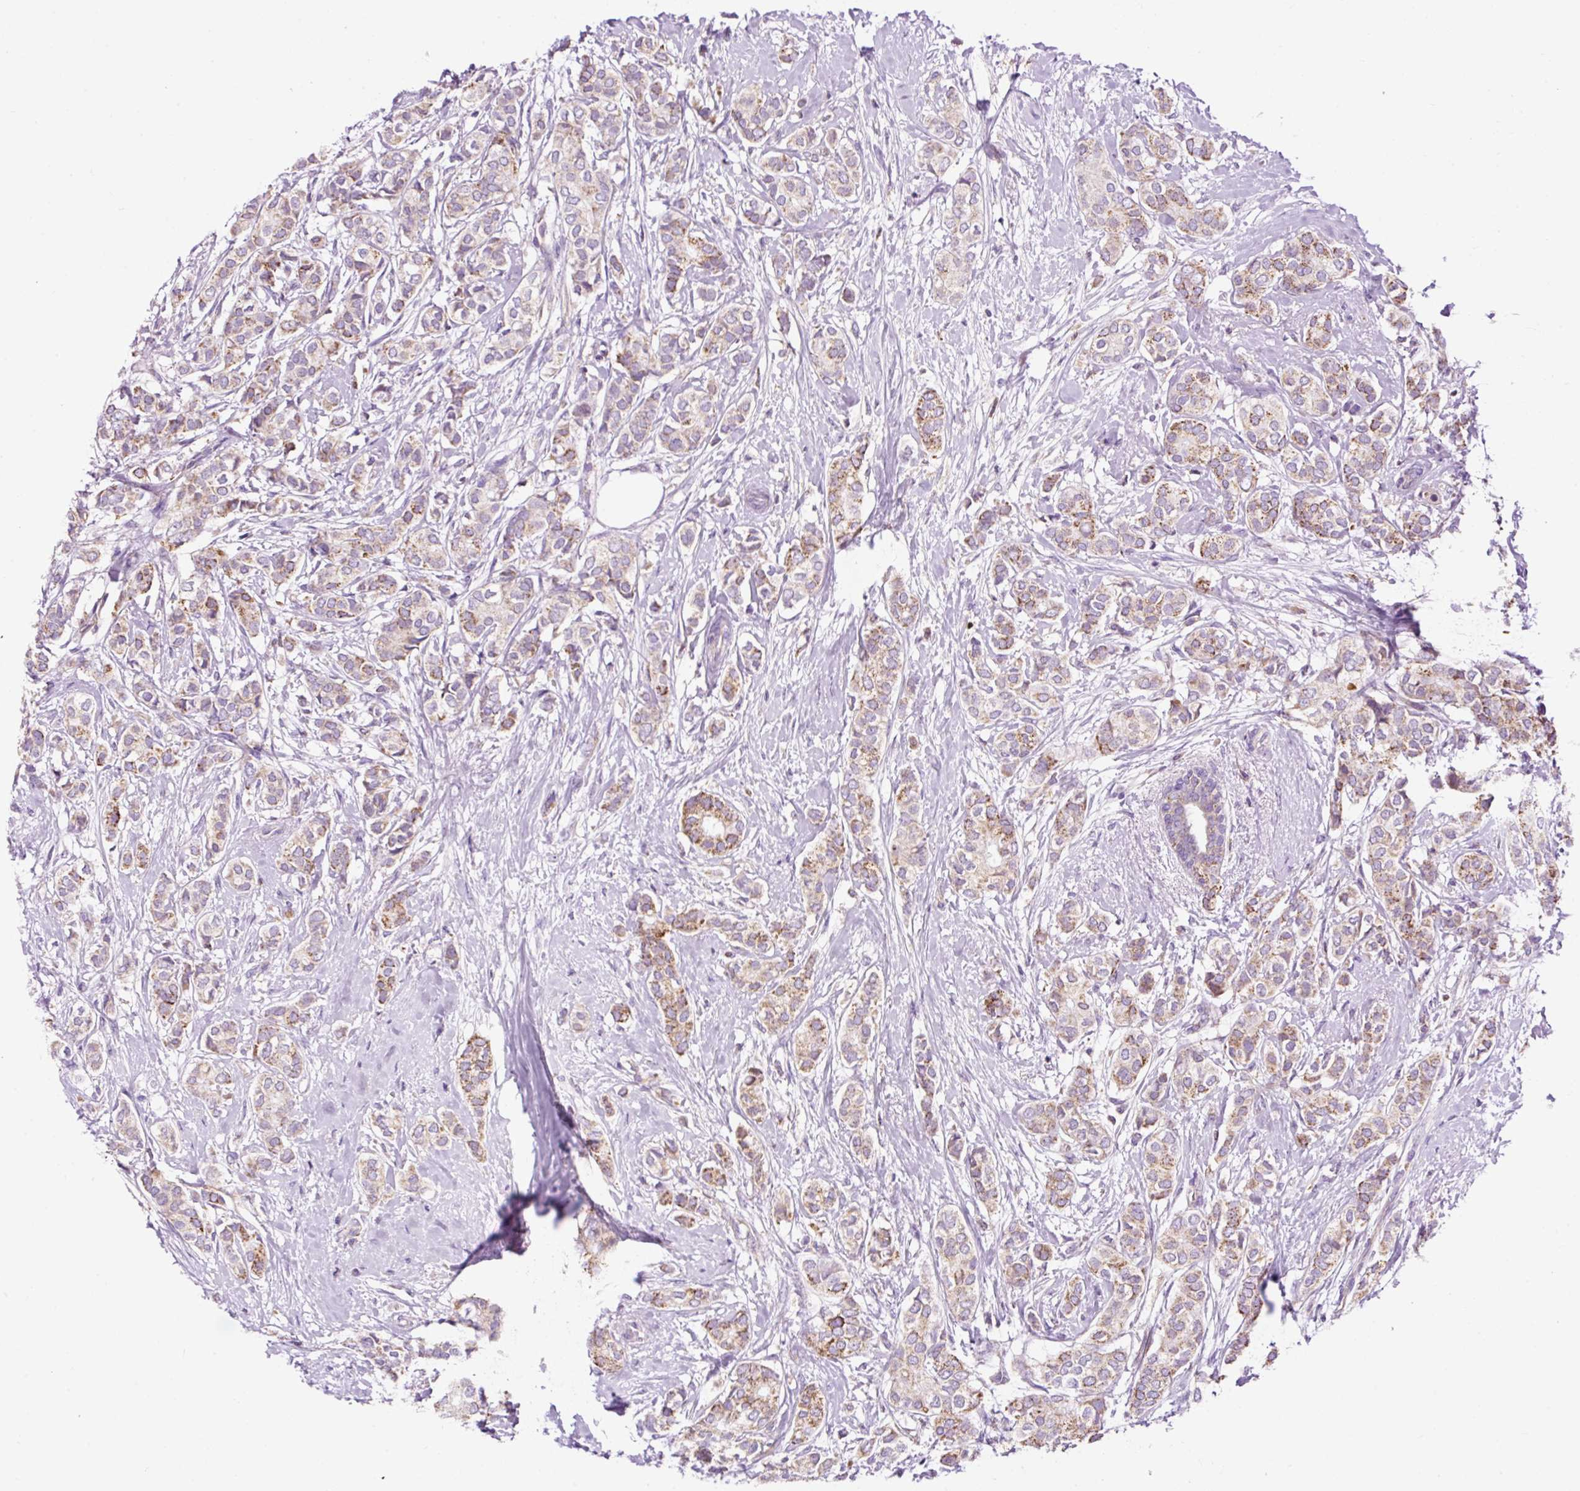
{"staining": {"intensity": "moderate", "quantity": "25%-75%", "location": "cytoplasmic/membranous"}, "tissue": "breast cancer", "cell_type": "Tumor cells", "image_type": "cancer", "snomed": [{"axis": "morphology", "description": "Duct carcinoma"}, {"axis": "topography", "description": "Breast"}], "caption": "Protein staining of infiltrating ductal carcinoma (breast) tissue displays moderate cytoplasmic/membranous staining in about 25%-75% of tumor cells. (IHC, brightfield microscopy, high magnification).", "gene": "CD83", "patient": {"sex": "female", "age": 73}}